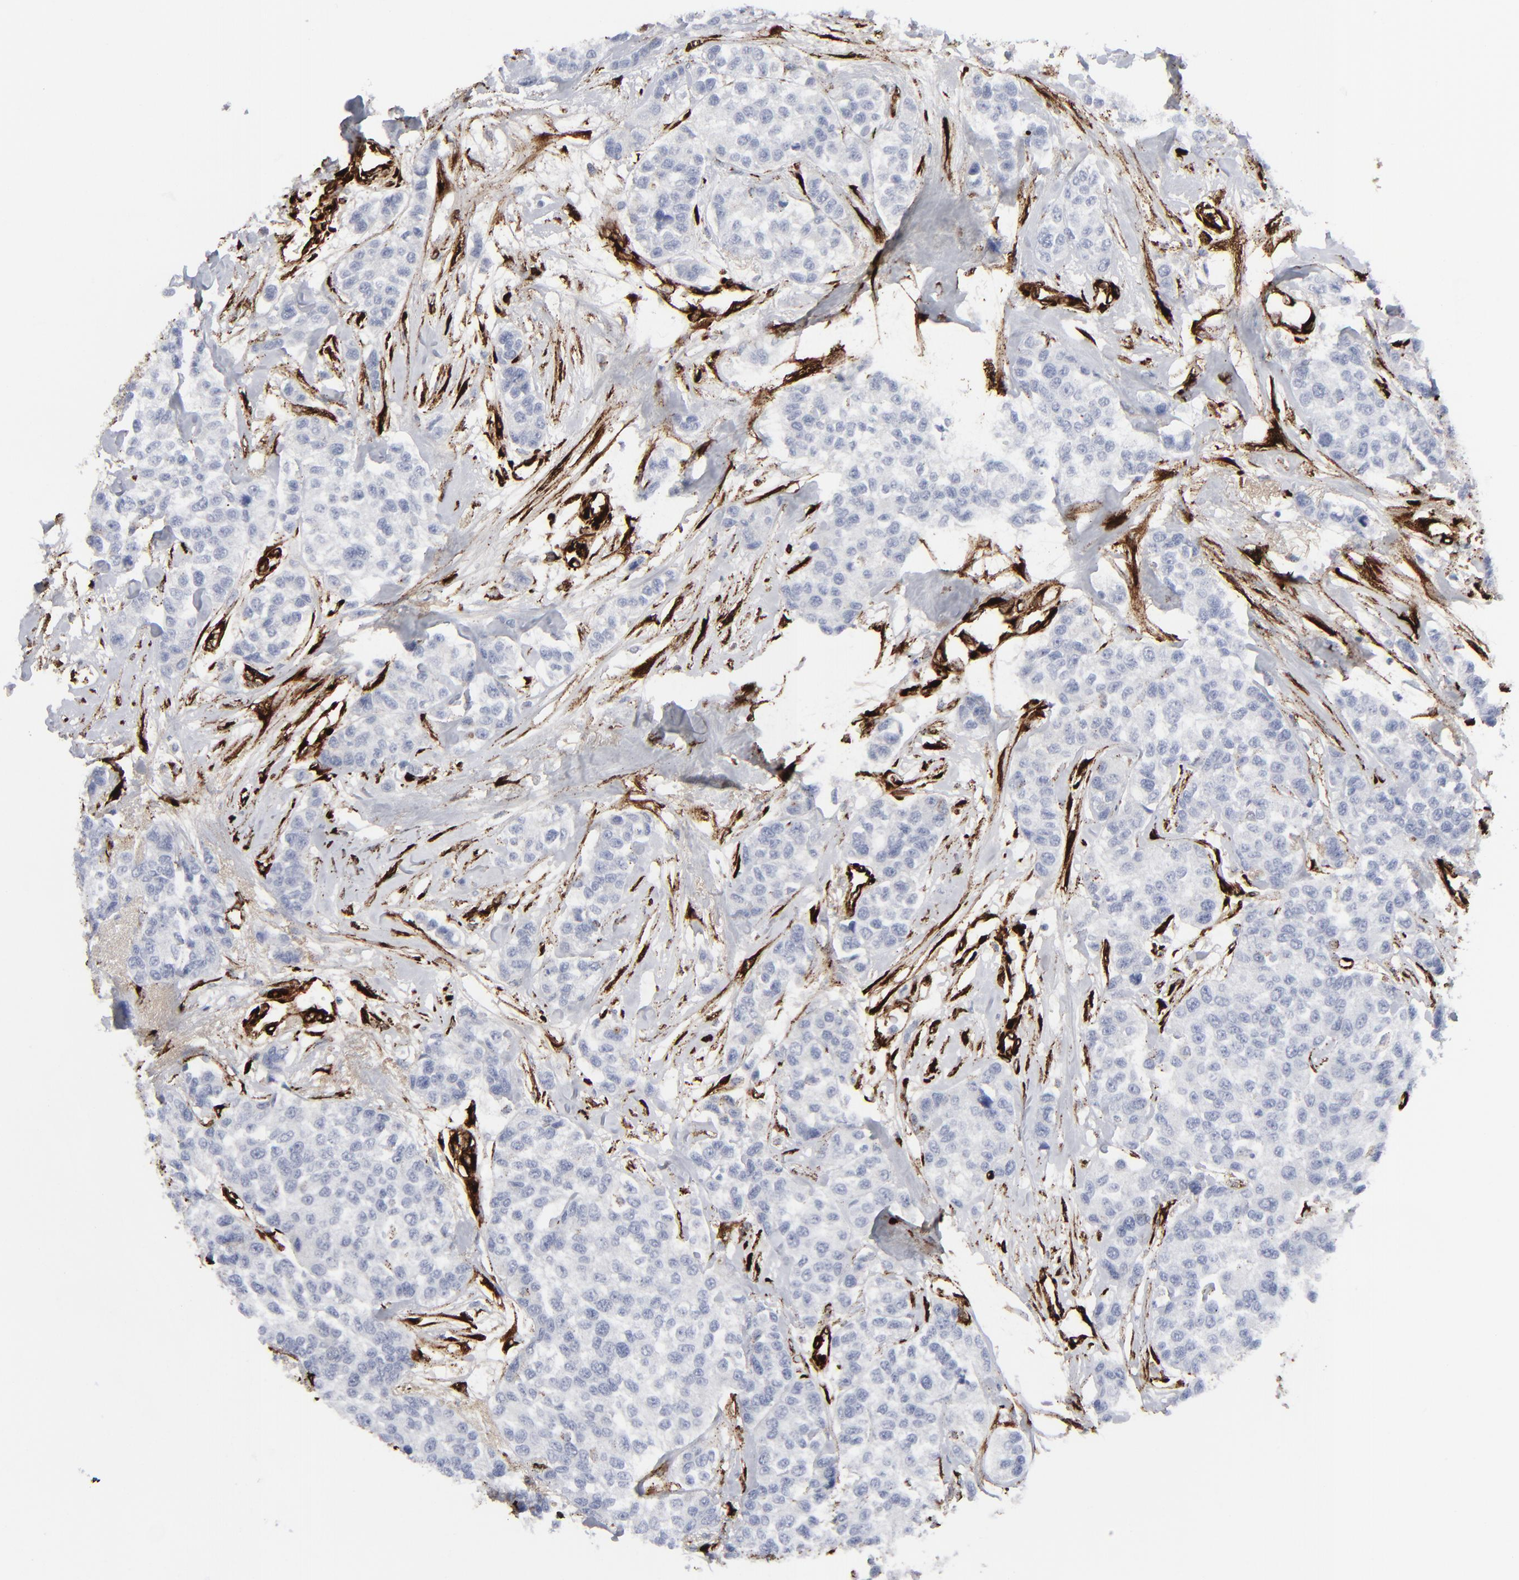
{"staining": {"intensity": "negative", "quantity": "none", "location": "none"}, "tissue": "breast cancer", "cell_type": "Tumor cells", "image_type": "cancer", "snomed": [{"axis": "morphology", "description": "Duct carcinoma"}, {"axis": "topography", "description": "Breast"}], "caption": "Protein analysis of invasive ductal carcinoma (breast) displays no significant expression in tumor cells. (DAB immunohistochemistry with hematoxylin counter stain).", "gene": "SPARC", "patient": {"sex": "female", "age": 51}}